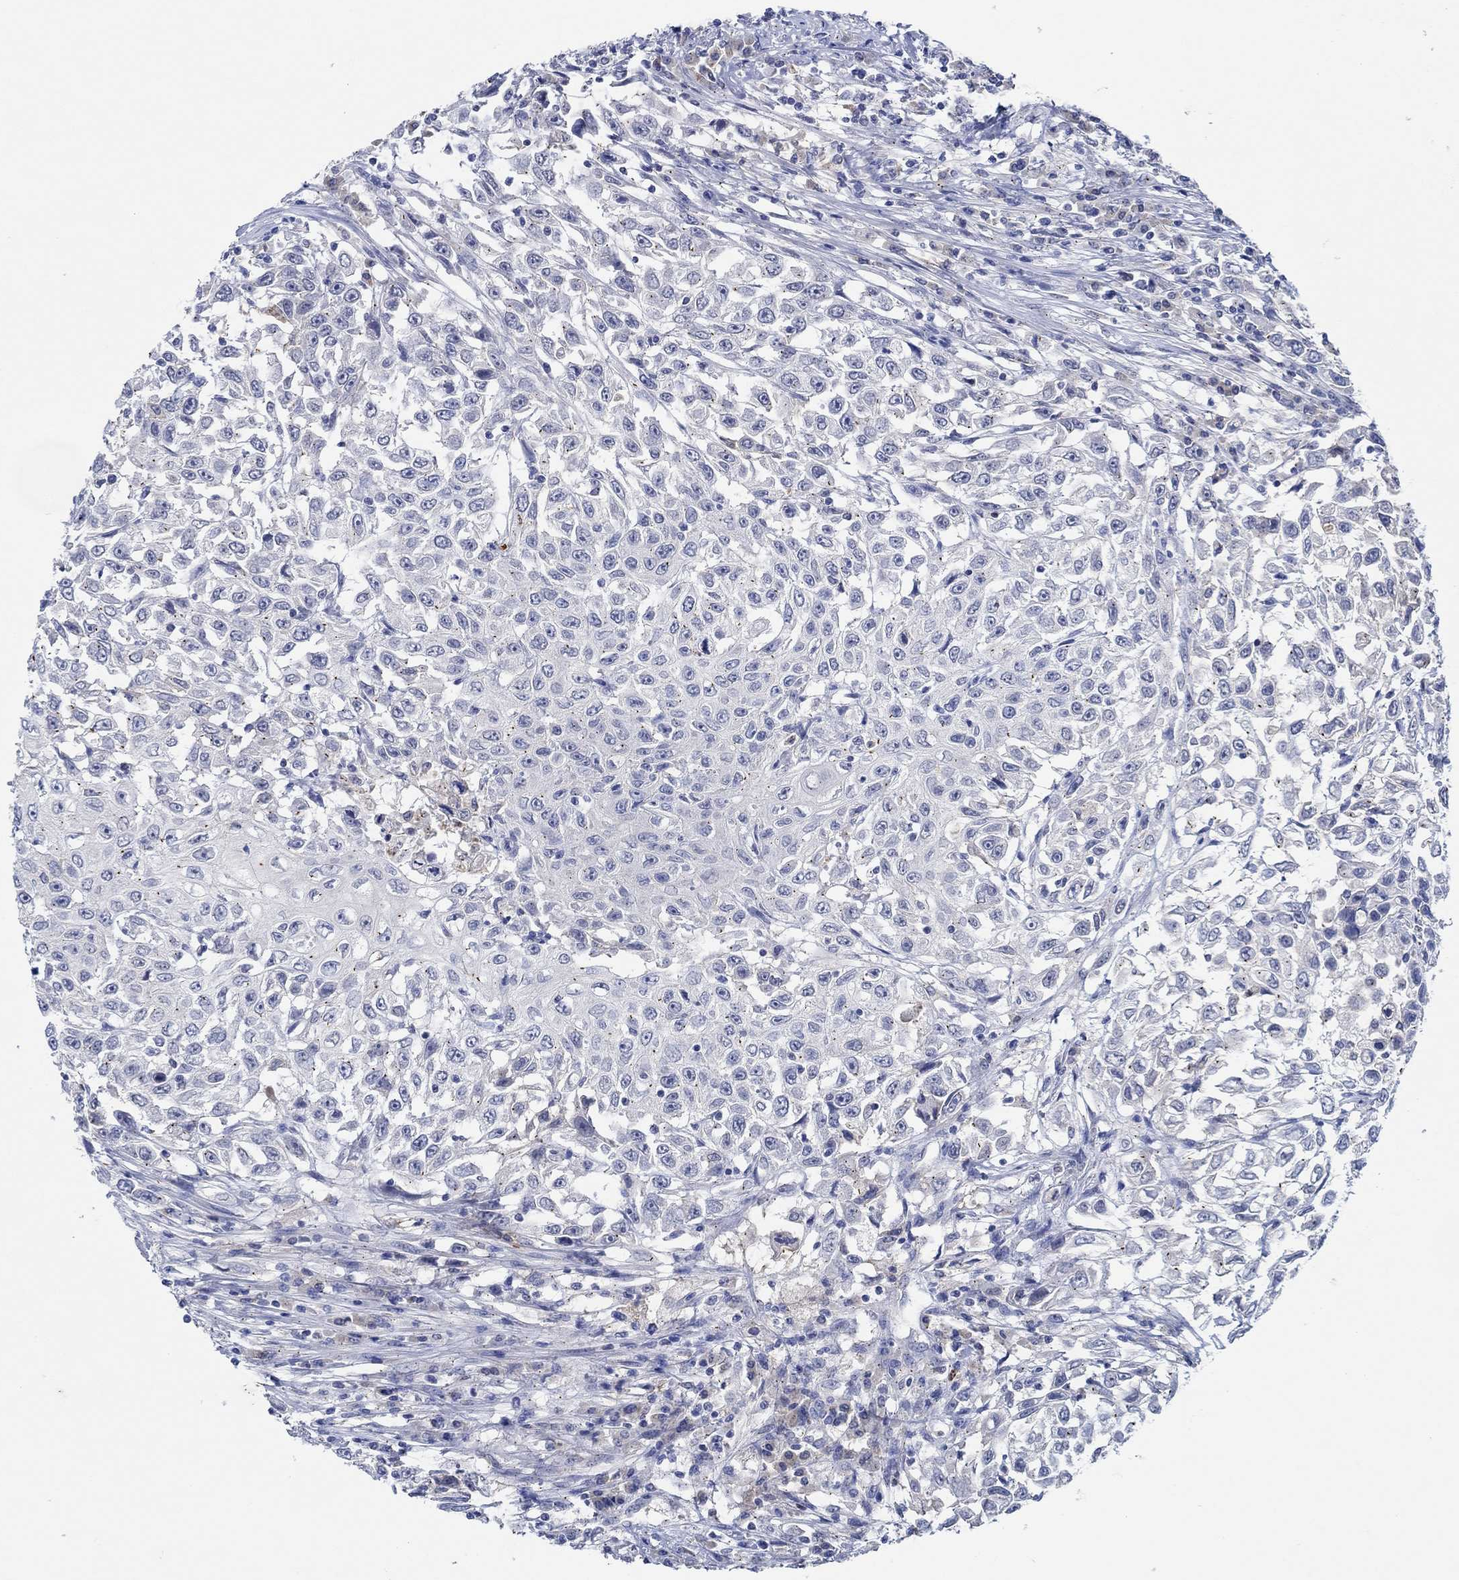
{"staining": {"intensity": "negative", "quantity": "none", "location": "none"}, "tissue": "urothelial cancer", "cell_type": "Tumor cells", "image_type": "cancer", "snomed": [{"axis": "morphology", "description": "Urothelial carcinoma, High grade"}, {"axis": "topography", "description": "Urinary bladder"}], "caption": "Protein analysis of urothelial cancer shows no significant expression in tumor cells. Brightfield microscopy of IHC stained with DAB (brown) and hematoxylin (blue), captured at high magnification.", "gene": "CPM", "patient": {"sex": "female", "age": 56}}